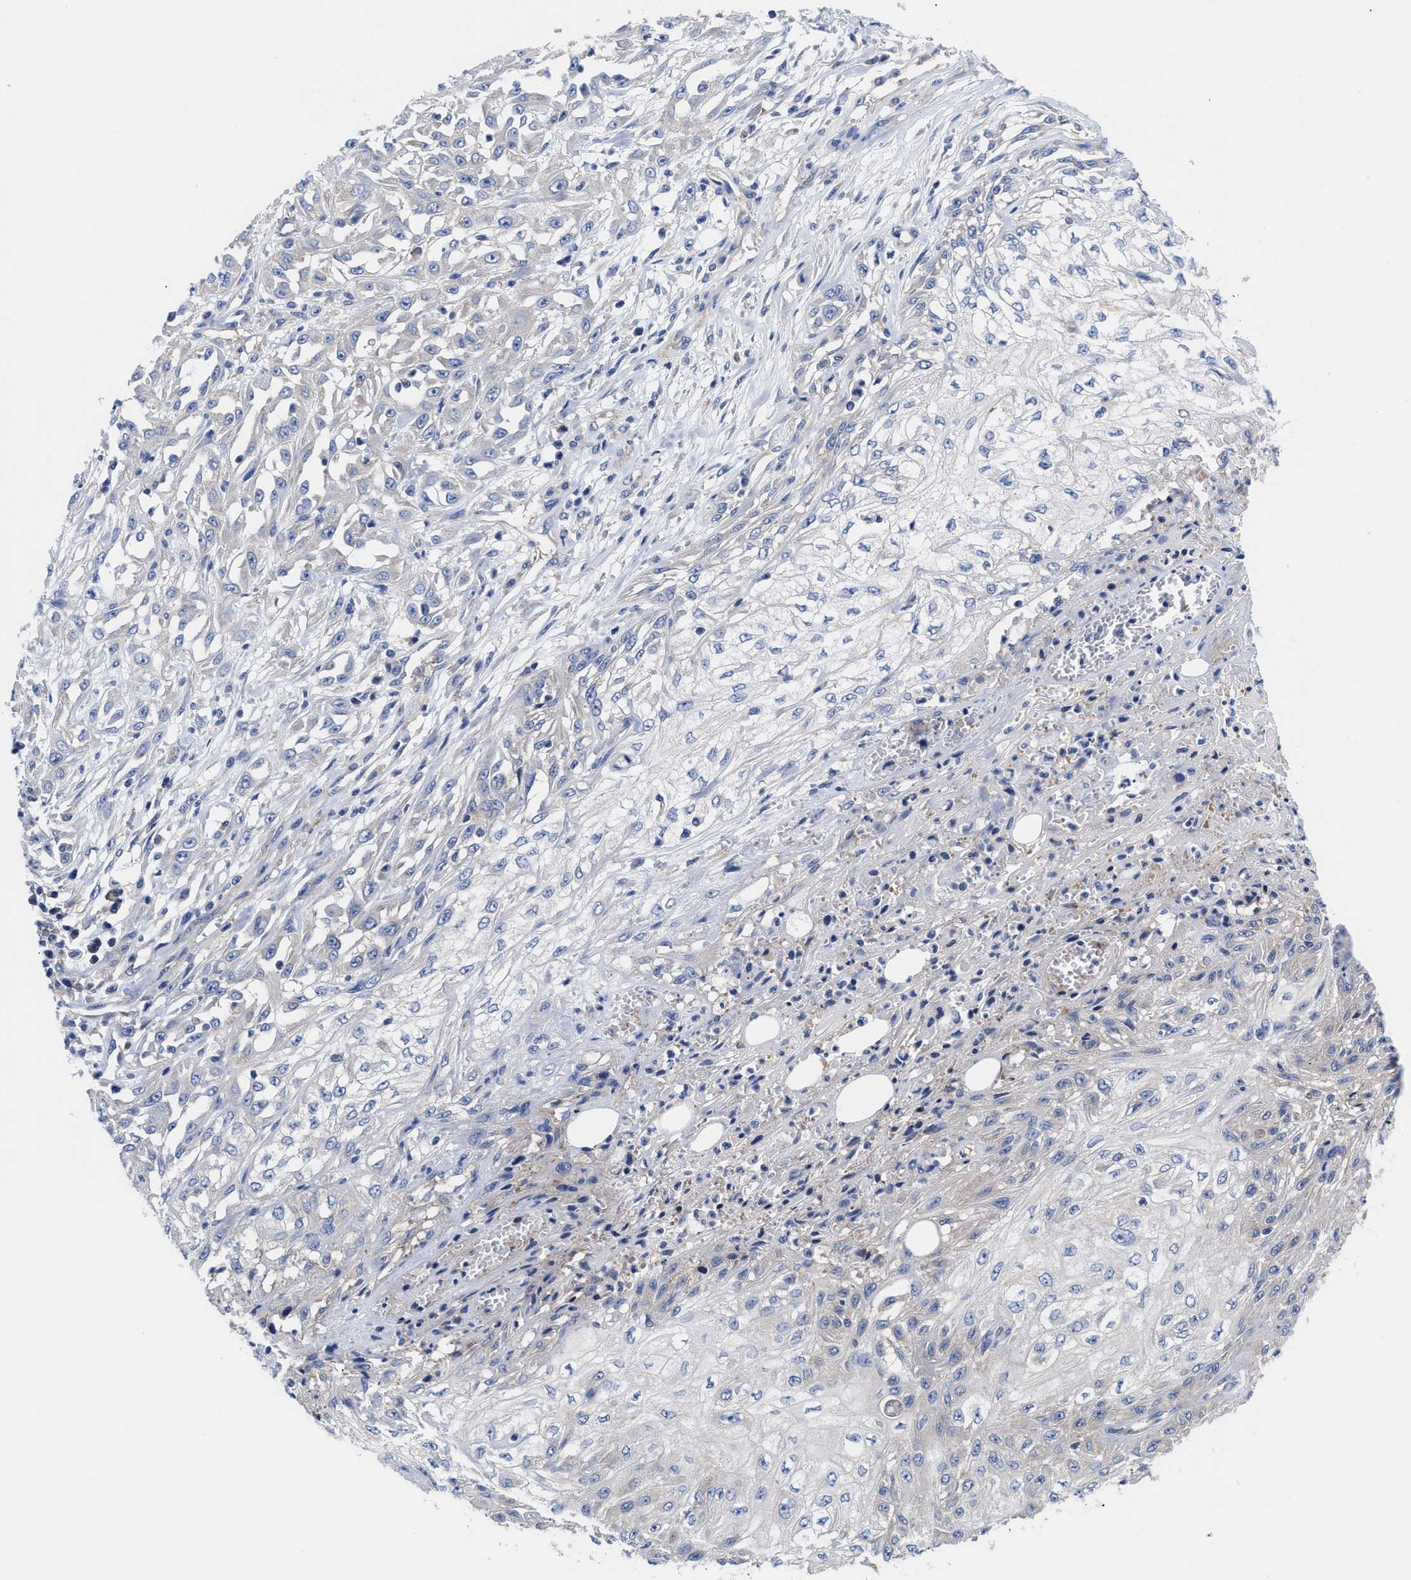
{"staining": {"intensity": "negative", "quantity": "none", "location": "none"}, "tissue": "skin cancer", "cell_type": "Tumor cells", "image_type": "cancer", "snomed": [{"axis": "morphology", "description": "Squamous cell carcinoma, NOS"}, {"axis": "morphology", "description": "Squamous cell carcinoma, metastatic, NOS"}, {"axis": "topography", "description": "Skin"}, {"axis": "topography", "description": "Lymph node"}], "caption": "Immunohistochemistry image of neoplastic tissue: human metastatic squamous cell carcinoma (skin) stained with DAB (3,3'-diaminobenzidine) exhibits no significant protein positivity in tumor cells.", "gene": "RBKS", "patient": {"sex": "male", "age": 75}}